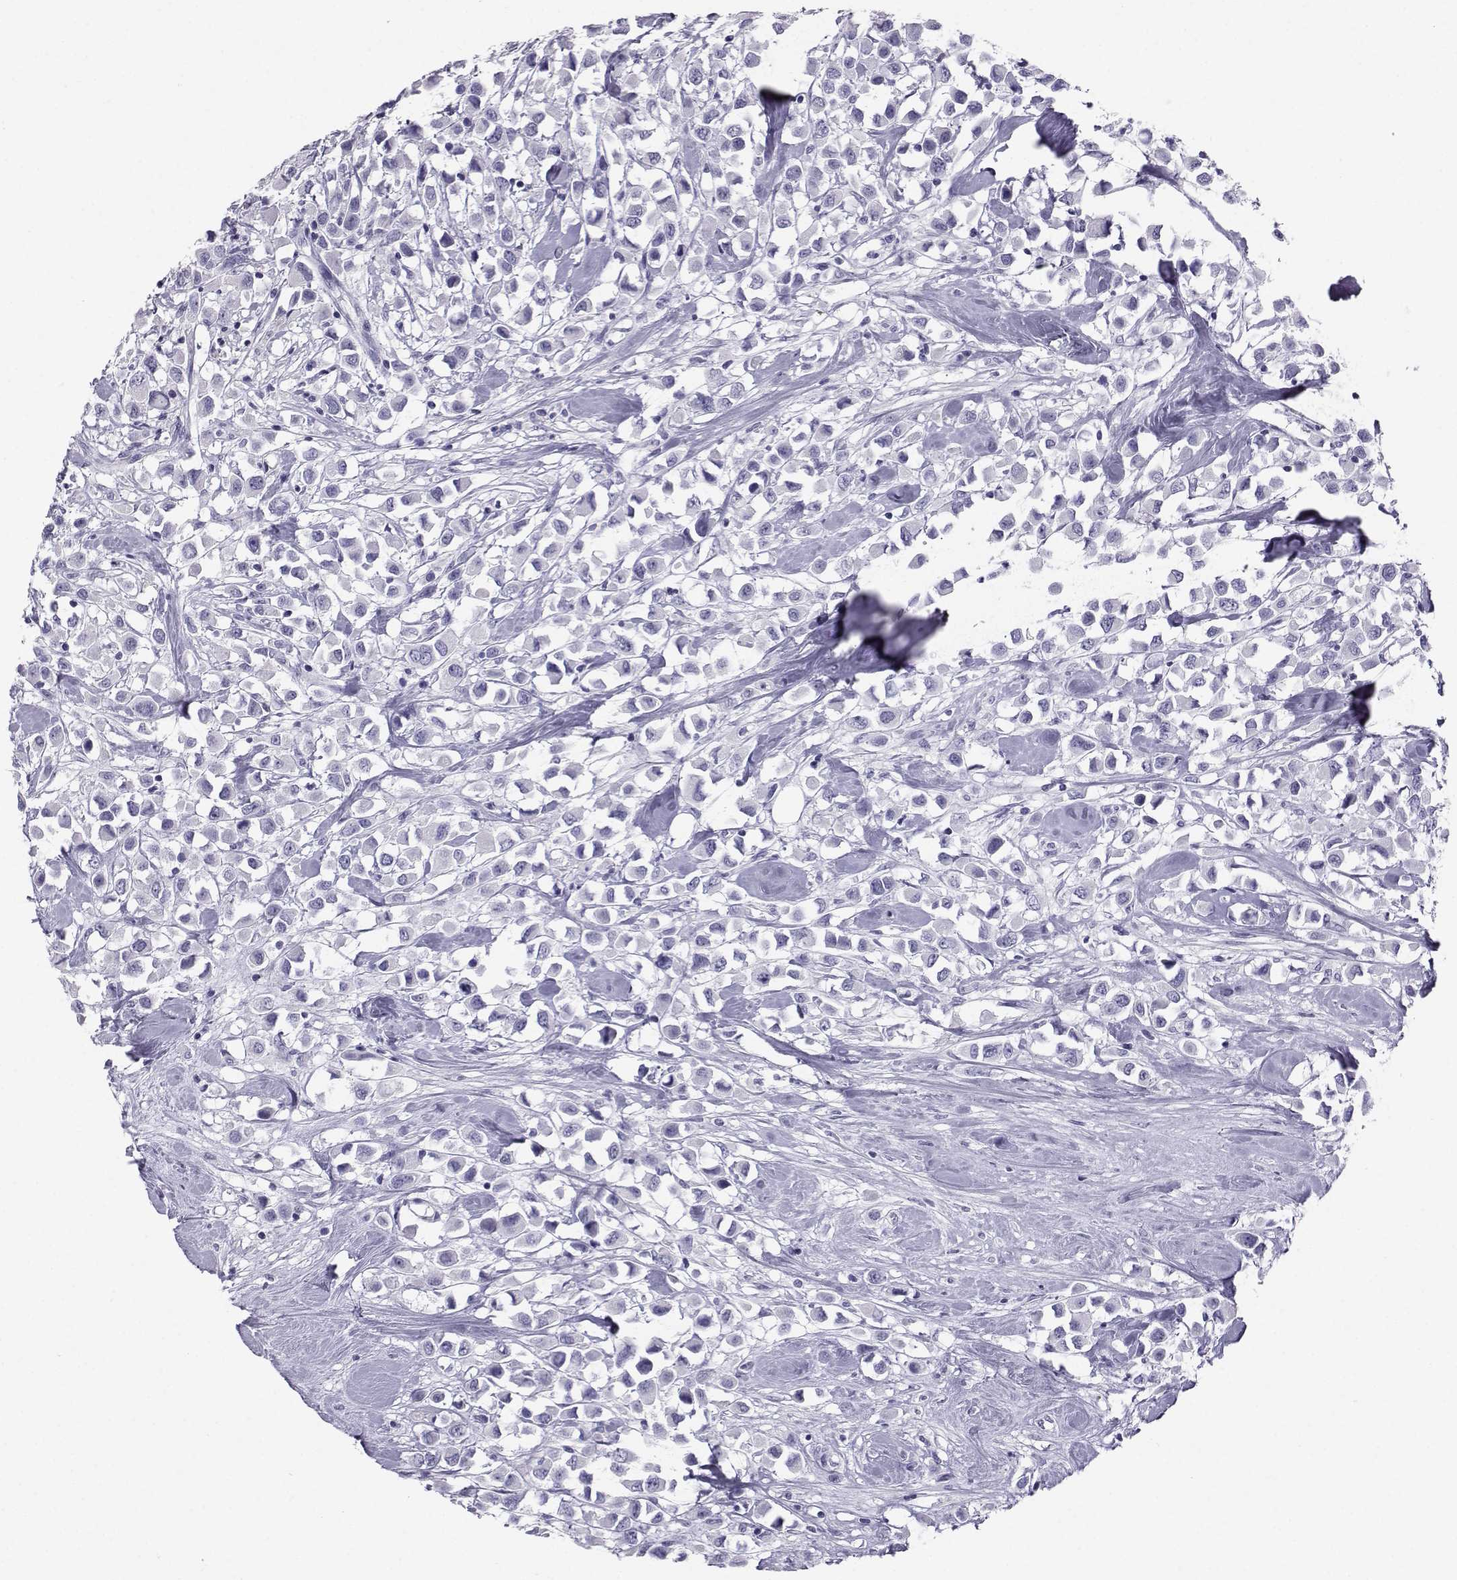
{"staining": {"intensity": "negative", "quantity": "none", "location": "none"}, "tissue": "breast cancer", "cell_type": "Tumor cells", "image_type": "cancer", "snomed": [{"axis": "morphology", "description": "Duct carcinoma"}, {"axis": "topography", "description": "Breast"}], "caption": "Tumor cells show no significant positivity in breast invasive ductal carcinoma.", "gene": "SST", "patient": {"sex": "female", "age": 61}}